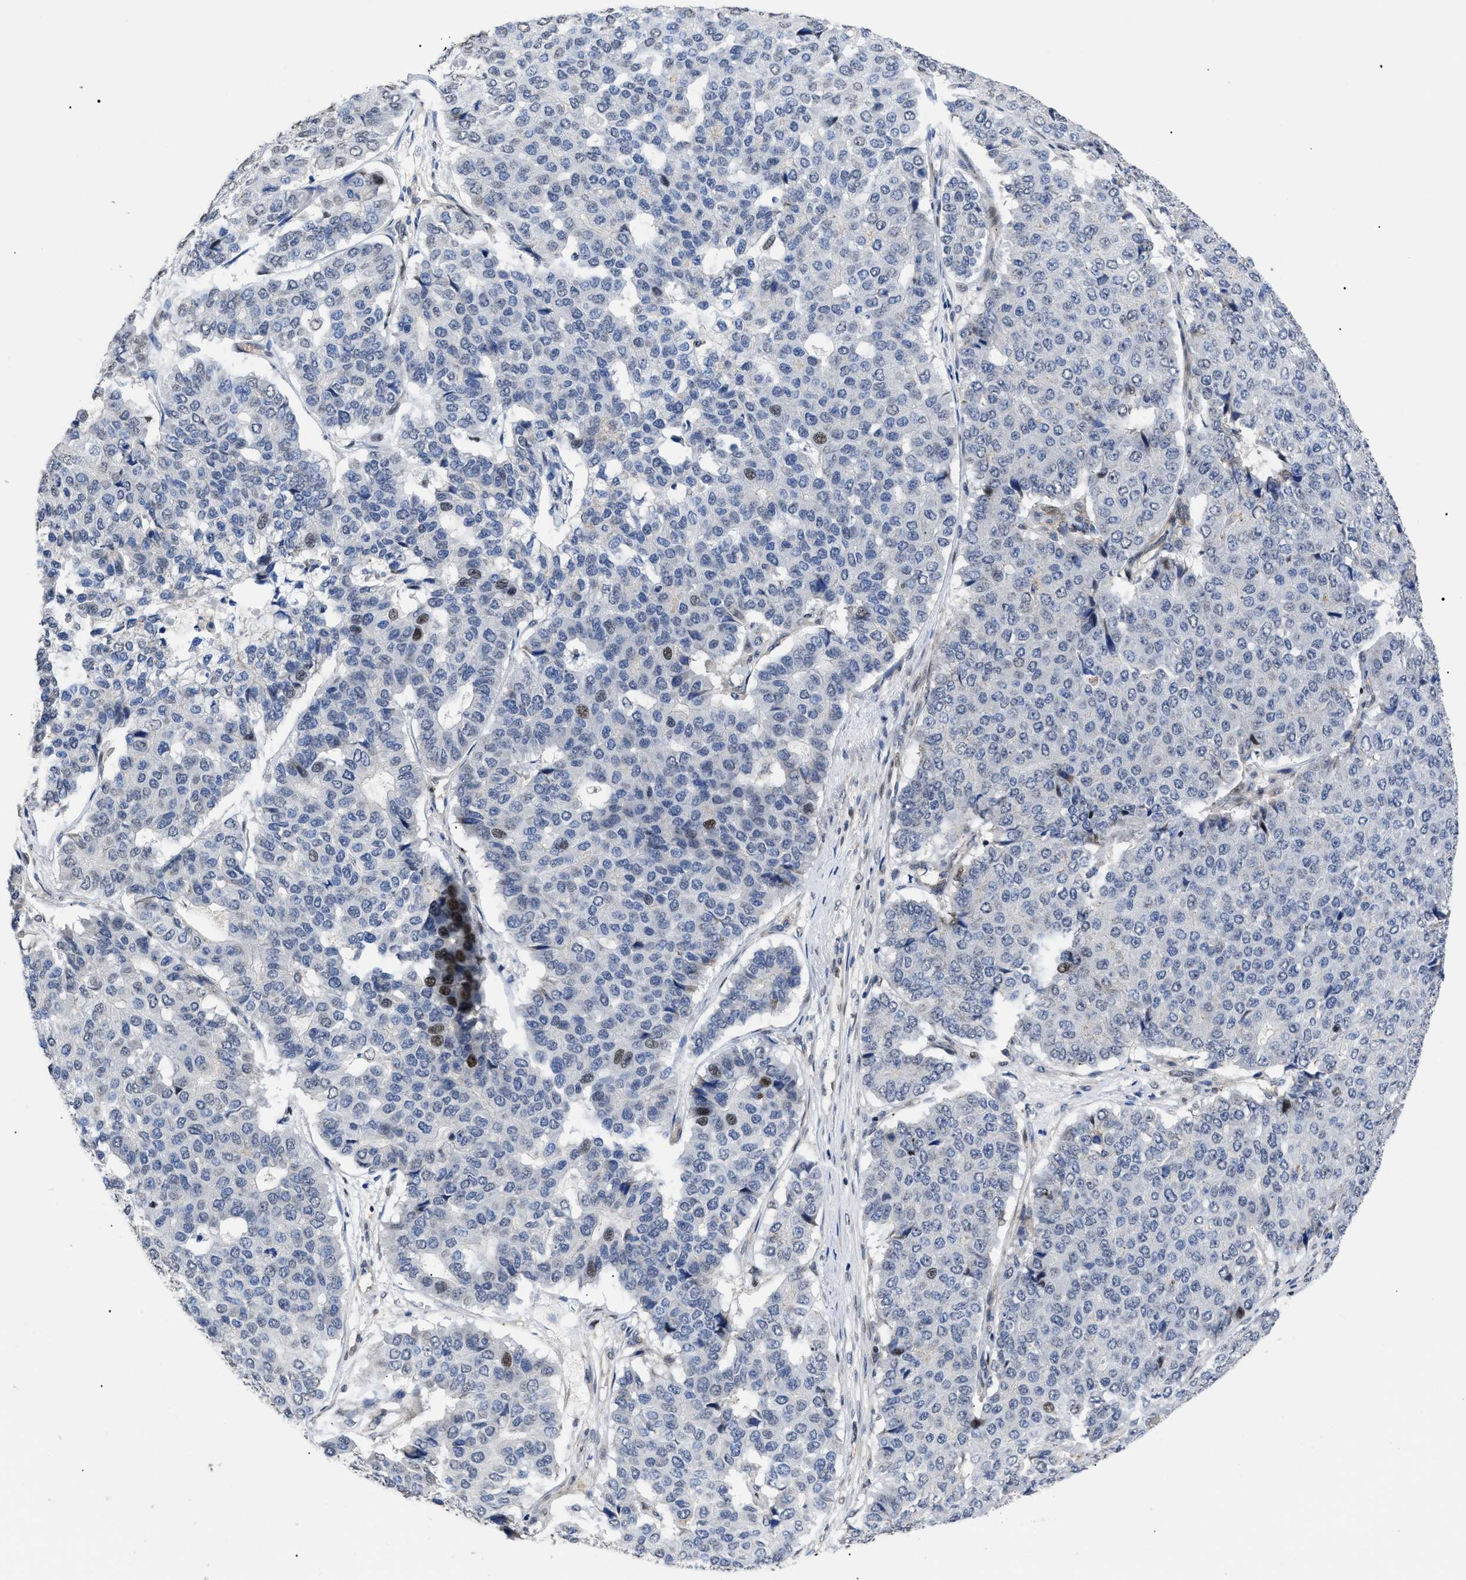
{"staining": {"intensity": "weak", "quantity": "<25%", "location": "nuclear"}, "tissue": "pancreatic cancer", "cell_type": "Tumor cells", "image_type": "cancer", "snomed": [{"axis": "morphology", "description": "Adenocarcinoma, NOS"}, {"axis": "topography", "description": "Pancreas"}], "caption": "This is an immunohistochemistry photomicrograph of human pancreatic adenocarcinoma. There is no staining in tumor cells.", "gene": "SFXN5", "patient": {"sex": "male", "age": 50}}